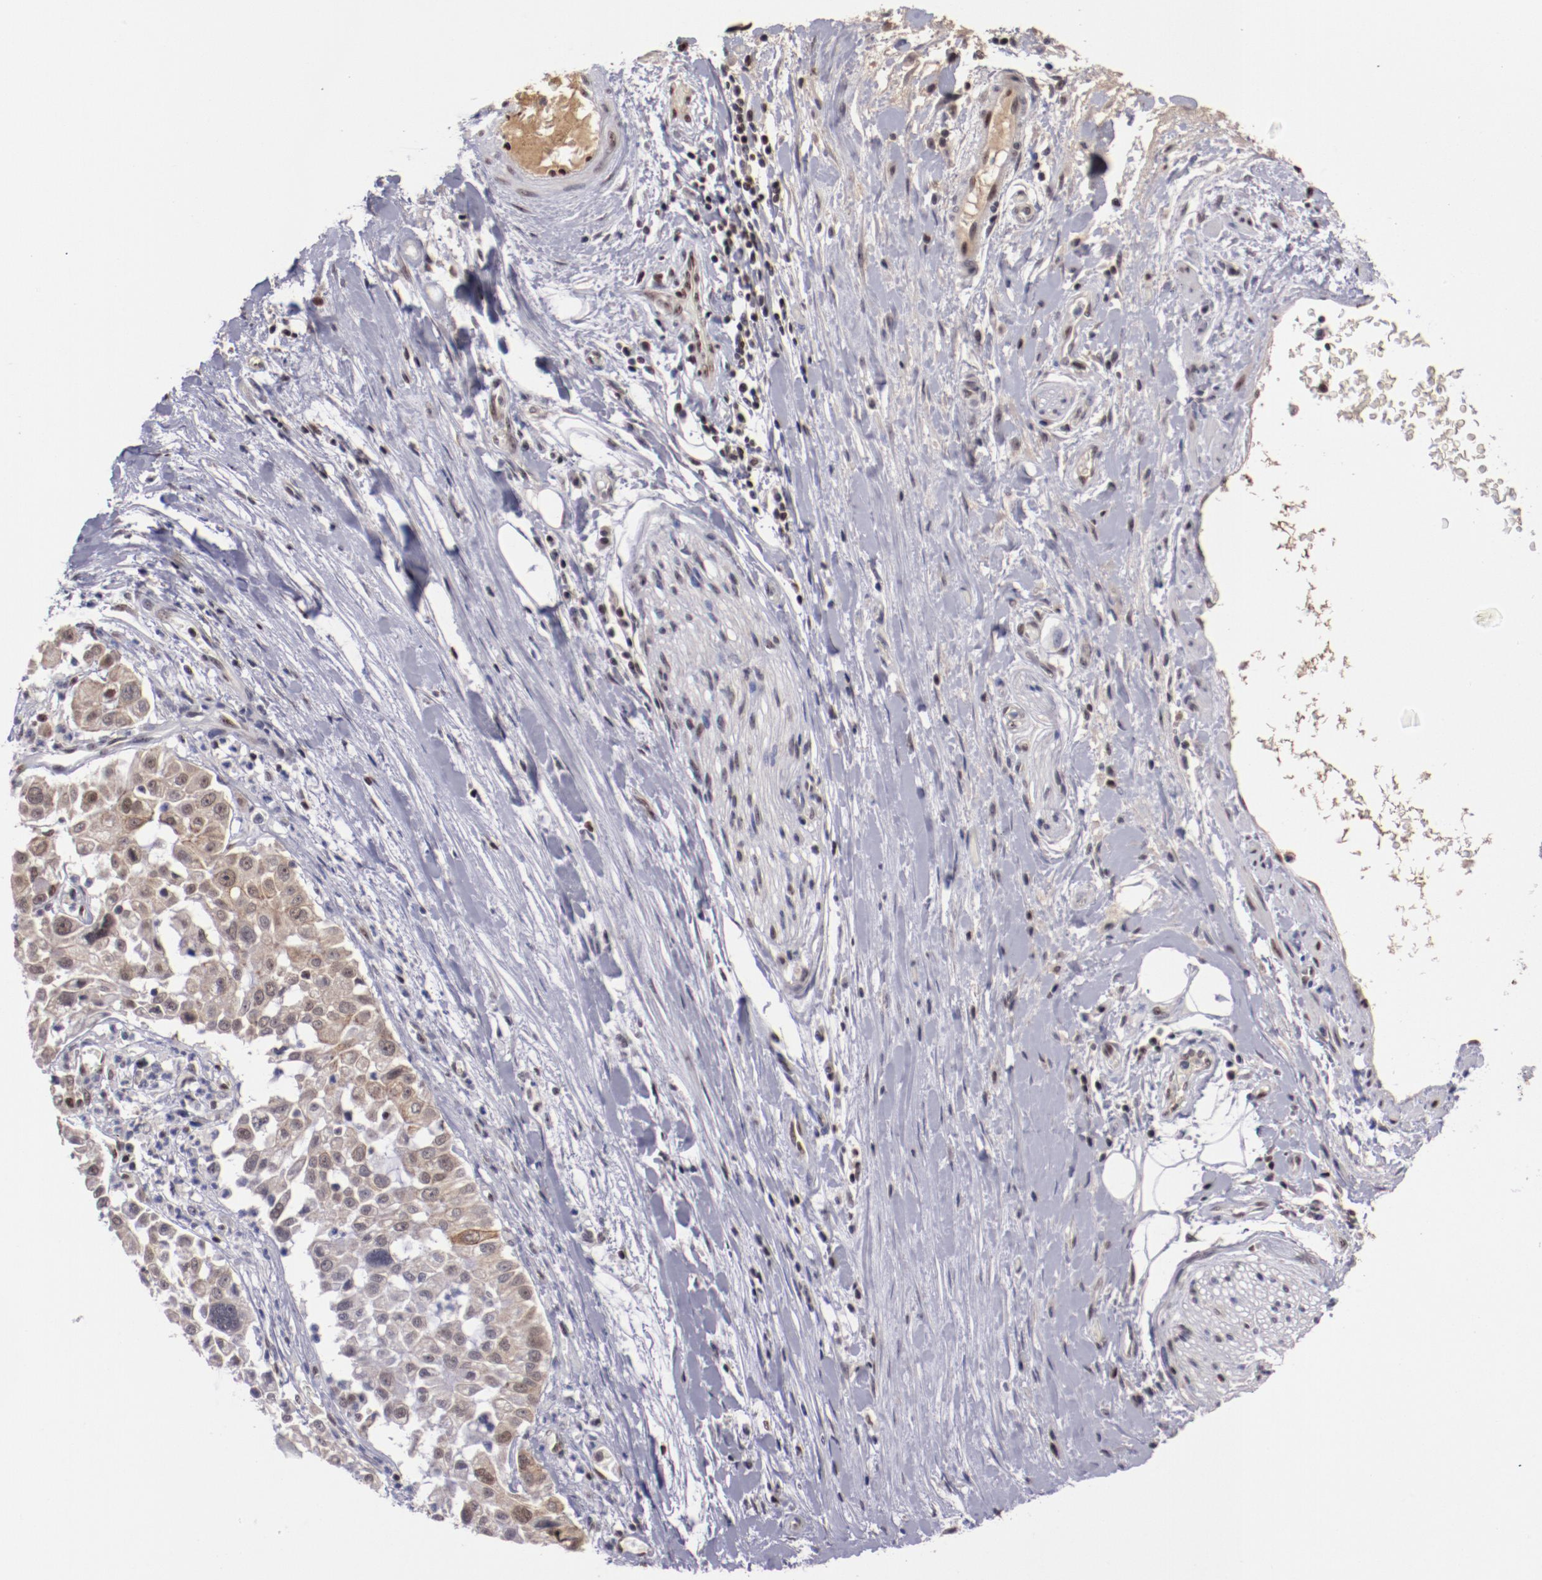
{"staining": {"intensity": "weak", "quantity": ">75%", "location": "cytoplasmic/membranous"}, "tissue": "pancreatic cancer", "cell_type": "Tumor cells", "image_type": "cancer", "snomed": [{"axis": "morphology", "description": "Adenocarcinoma, NOS"}, {"axis": "topography", "description": "Pancreas"}], "caption": "Immunohistochemistry histopathology image of adenocarcinoma (pancreatic) stained for a protein (brown), which reveals low levels of weak cytoplasmic/membranous positivity in approximately >75% of tumor cells.", "gene": "DDX24", "patient": {"sex": "female", "age": 52}}